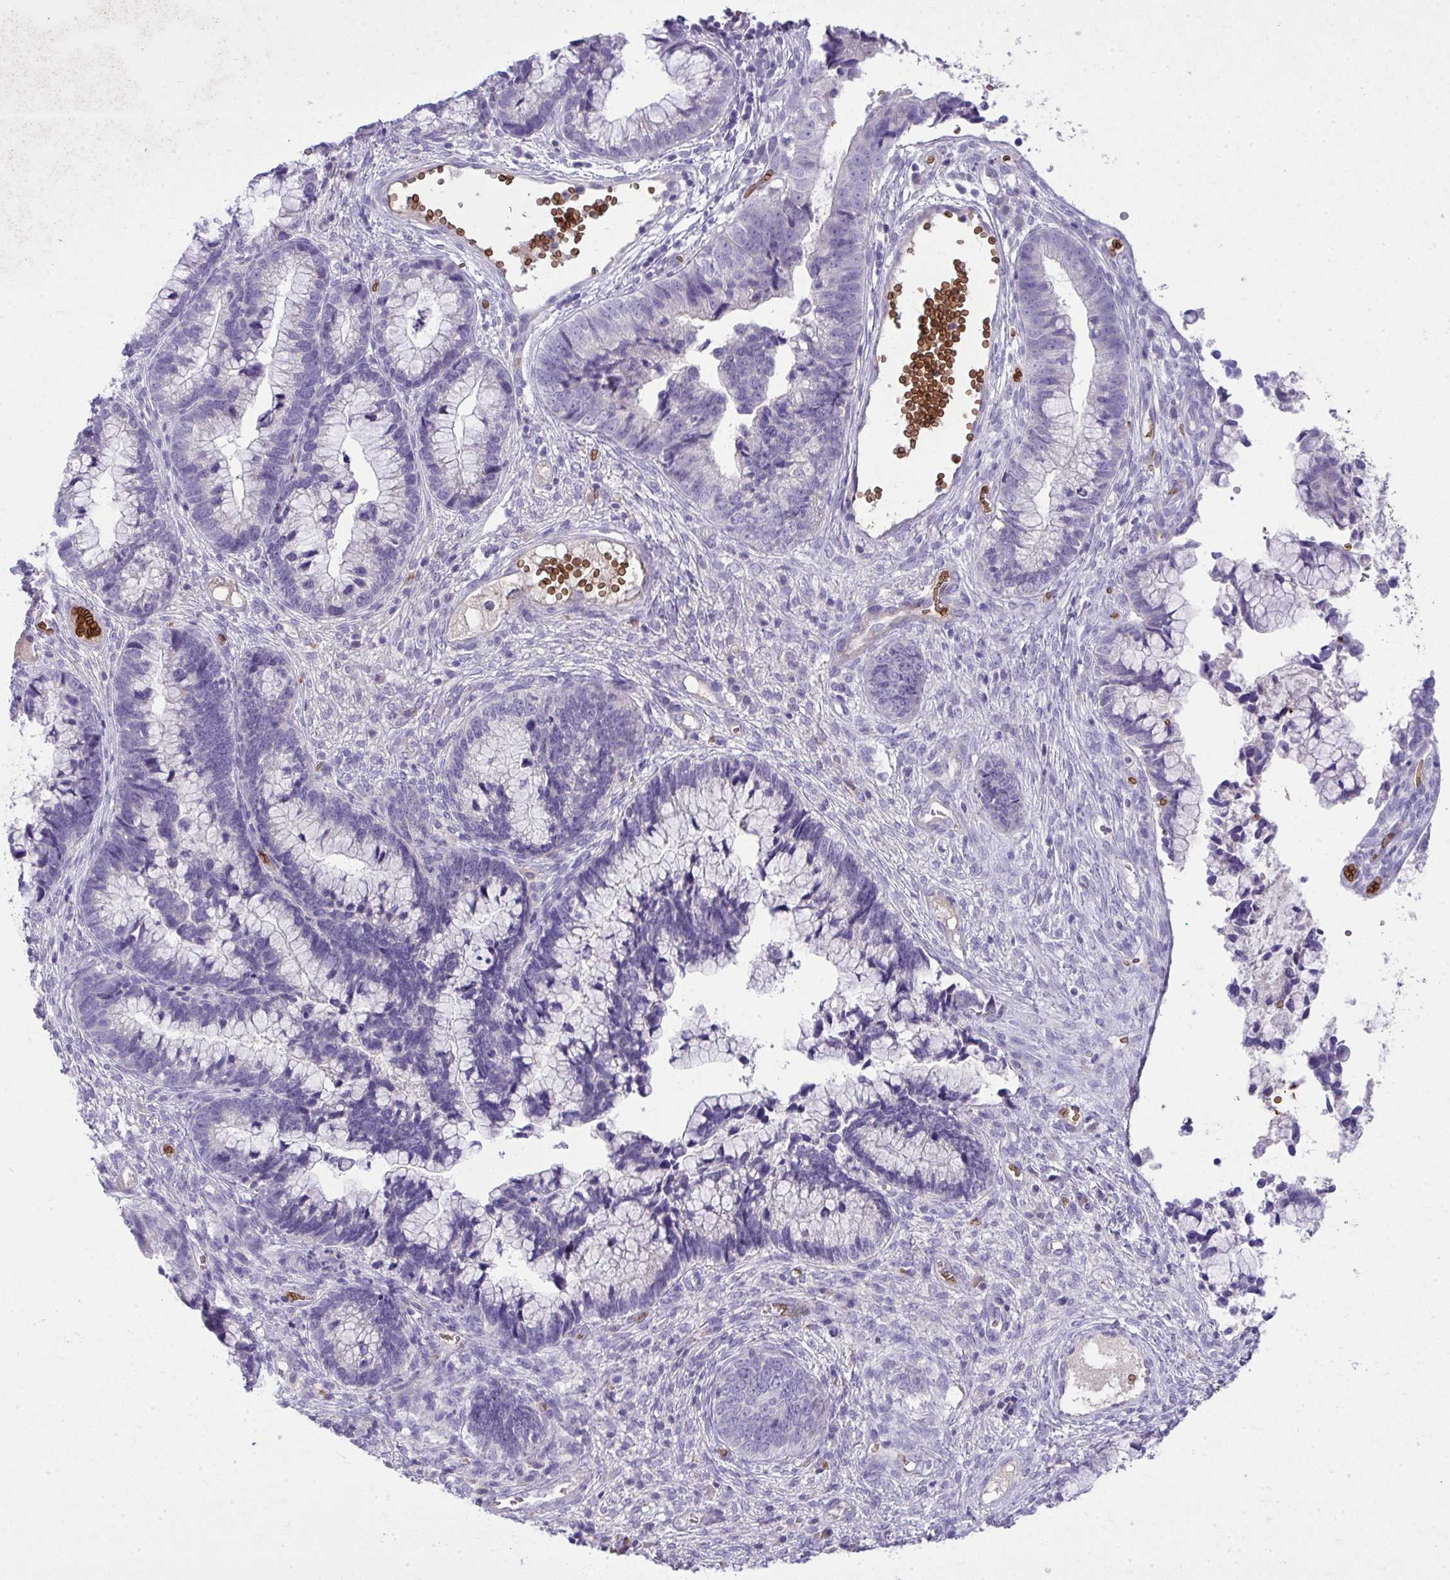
{"staining": {"intensity": "negative", "quantity": "none", "location": "none"}, "tissue": "cervical cancer", "cell_type": "Tumor cells", "image_type": "cancer", "snomed": [{"axis": "morphology", "description": "Adenocarcinoma, NOS"}, {"axis": "topography", "description": "Cervix"}], "caption": "Human cervical cancer stained for a protein using immunohistochemistry (IHC) exhibits no expression in tumor cells.", "gene": "SPTB", "patient": {"sex": "female", "age": 44}}